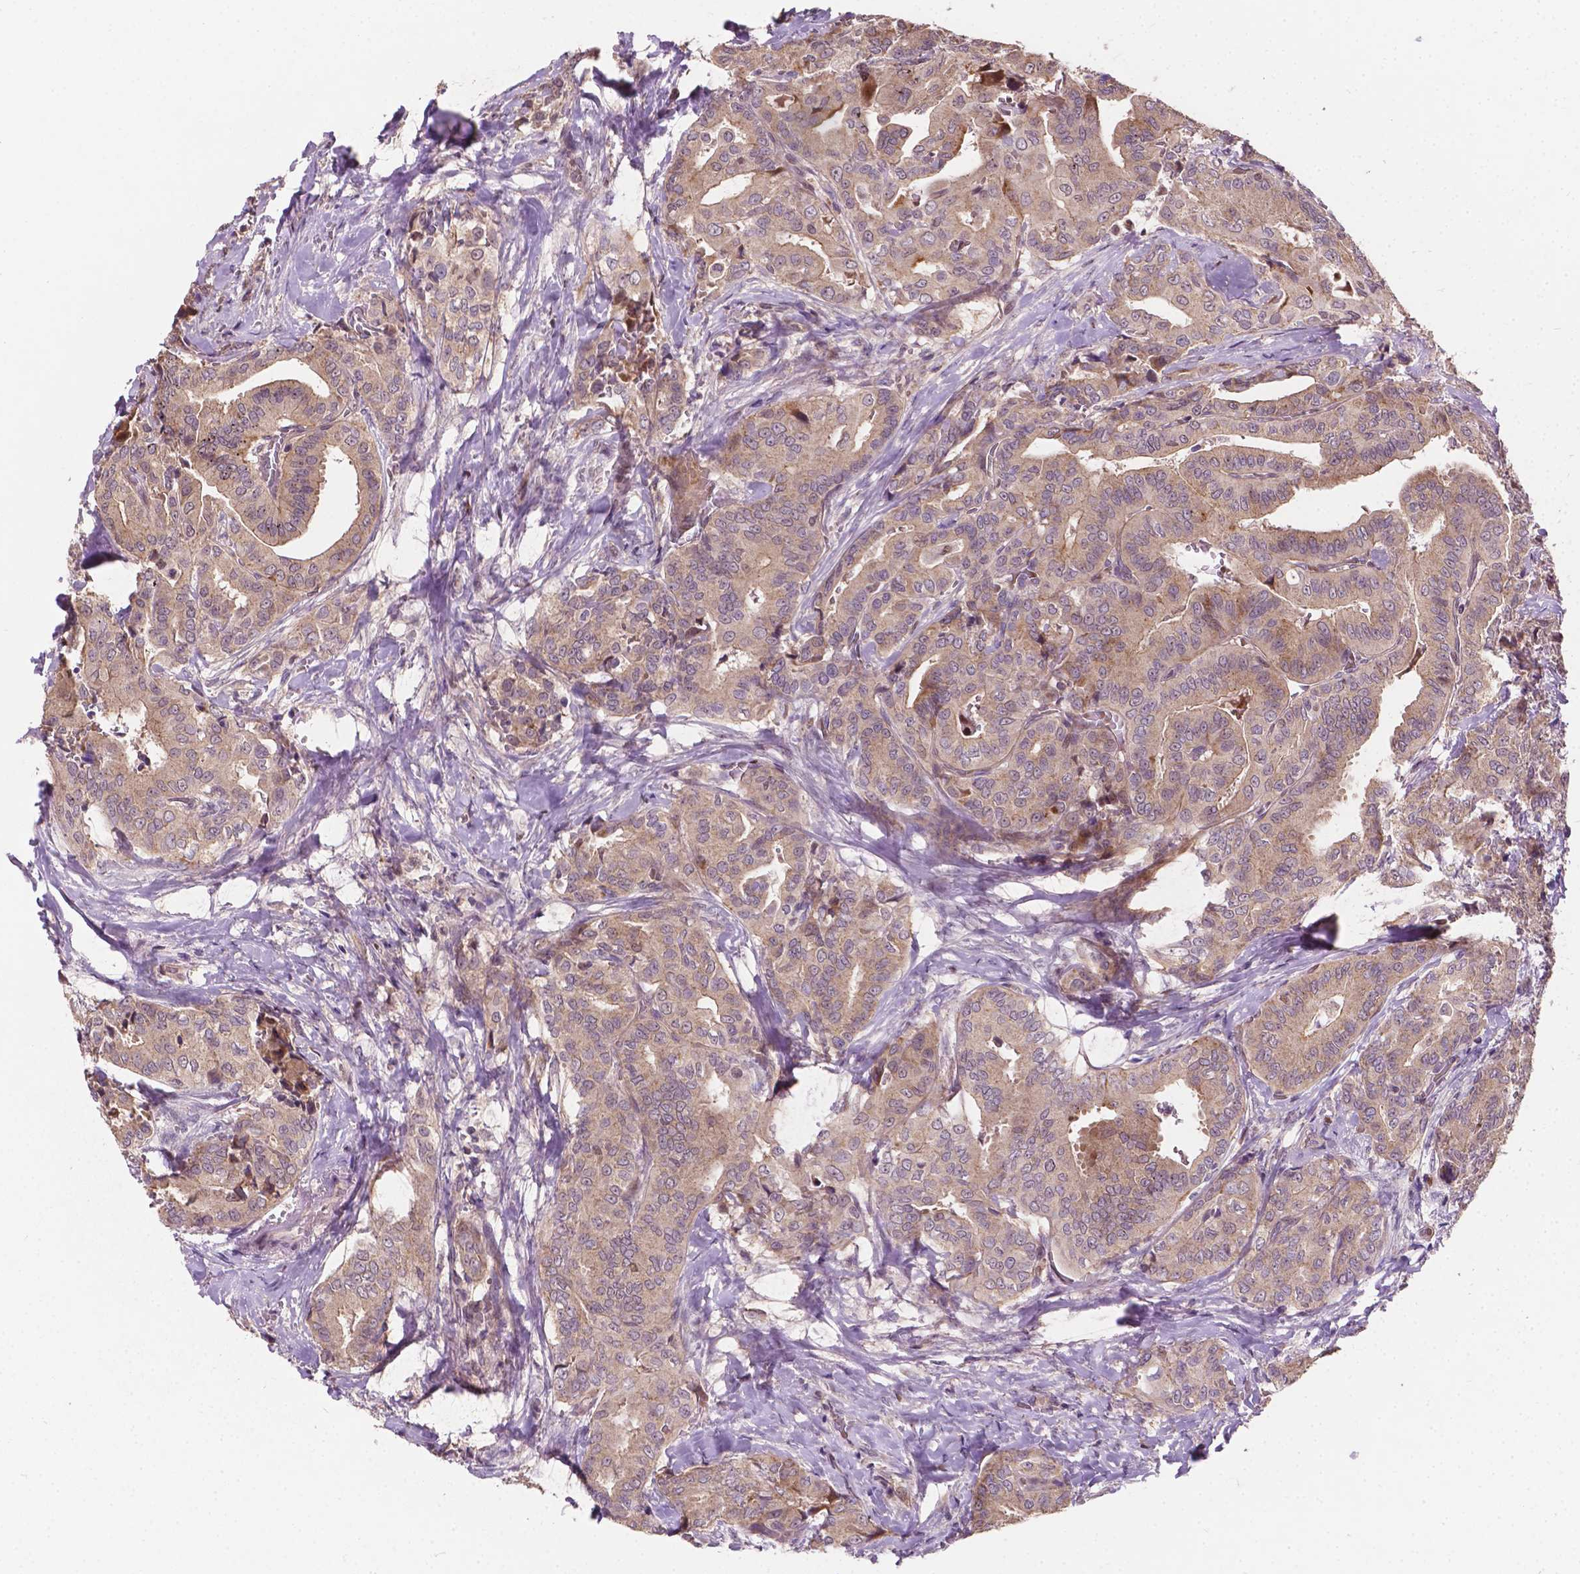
{"staining": {"intensity": "moderate", "quantity": ">75%", "location": "cytoplasmic/membranous"}, "tissue": "thyroid cancer", "cell_type": "Tumor cells", "image_type": "cancer", "snomed": [{"axis": "morphology", "description": "Papillary adenocarcinoma, NOS"}, {"axis": "topography", "description": "Thyroid gland"}], "caption": "High-magnification brightfield microscopy of papillary adenocarcinoma (thyroid) stained with DAB (3,3'-diaminobenzidine) (brown) and counterstained with hematoxylin (blue). tumor cells exhibit moderate cytoplasmic/membranous positivity is seen in approximately>75% of cells. Nuclei are stained in blue.", "gene": "DUSP16", "patient": {"sex": "male", "age": 61}}